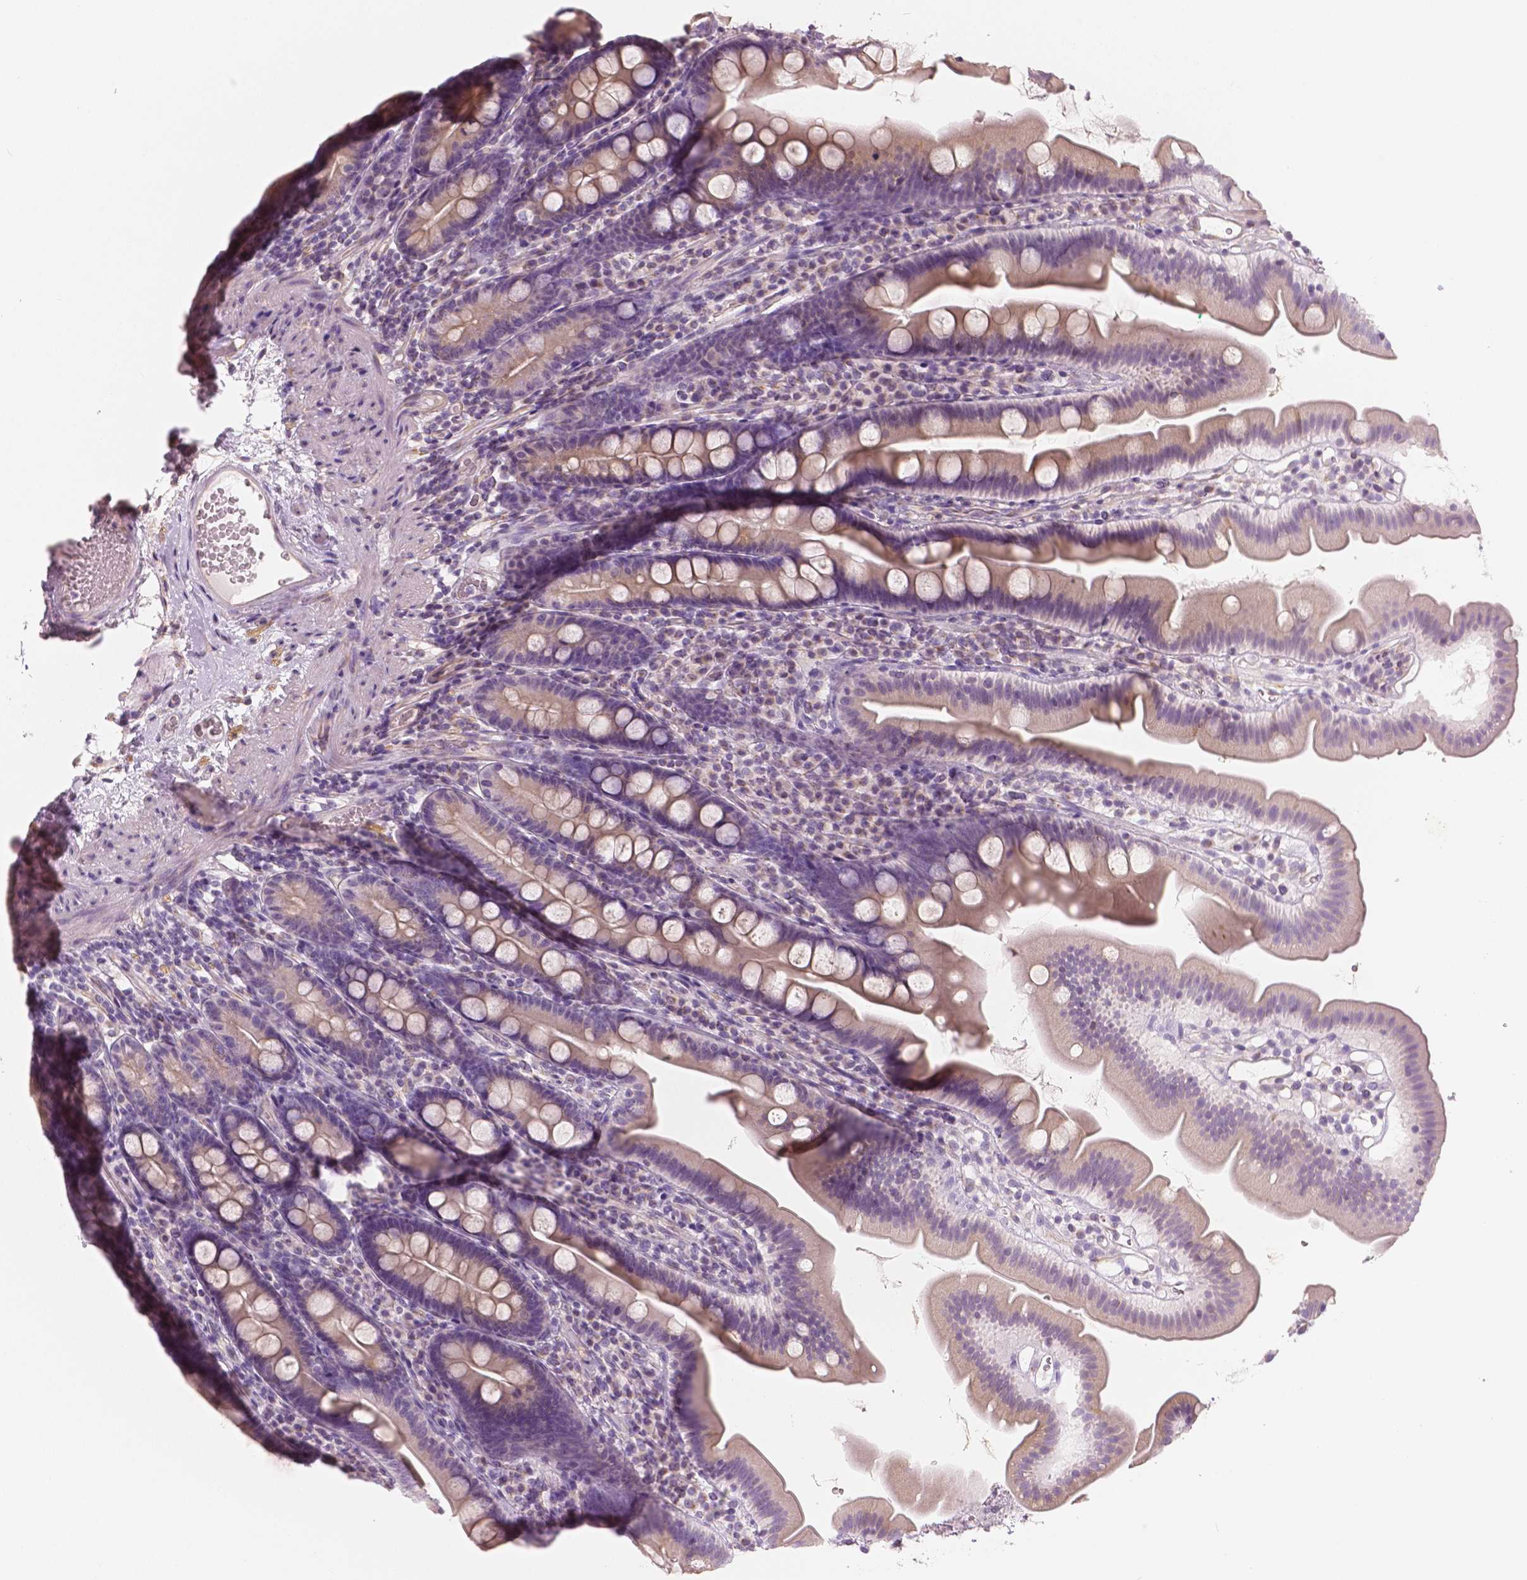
{"staining": {"intensity": "weak", "quantity": ">75%", "location": "cytoplasmic/membranous"}, "tissue": "duodenum", "cell_type": "Glandular cells", "image_type": "normal", "snomed": [{"axis": "morphology", "description": "Normal tissue, NOS"}, {"axis": "topography", "description": "Duodenum"}], "caption": "An immunohistochemistry (IHC) image of normal tissue is shown. Protein staining in brown highlights weak cytoplasmic/membranous positivity in duodenum within glandular cells. (Stains: DAB in brown, nuclei in blue, Microscopy: brightfield microscopy at high magnification).", "gene": "SLC24A1", "patient": {"sex": "female", "age": 67}}